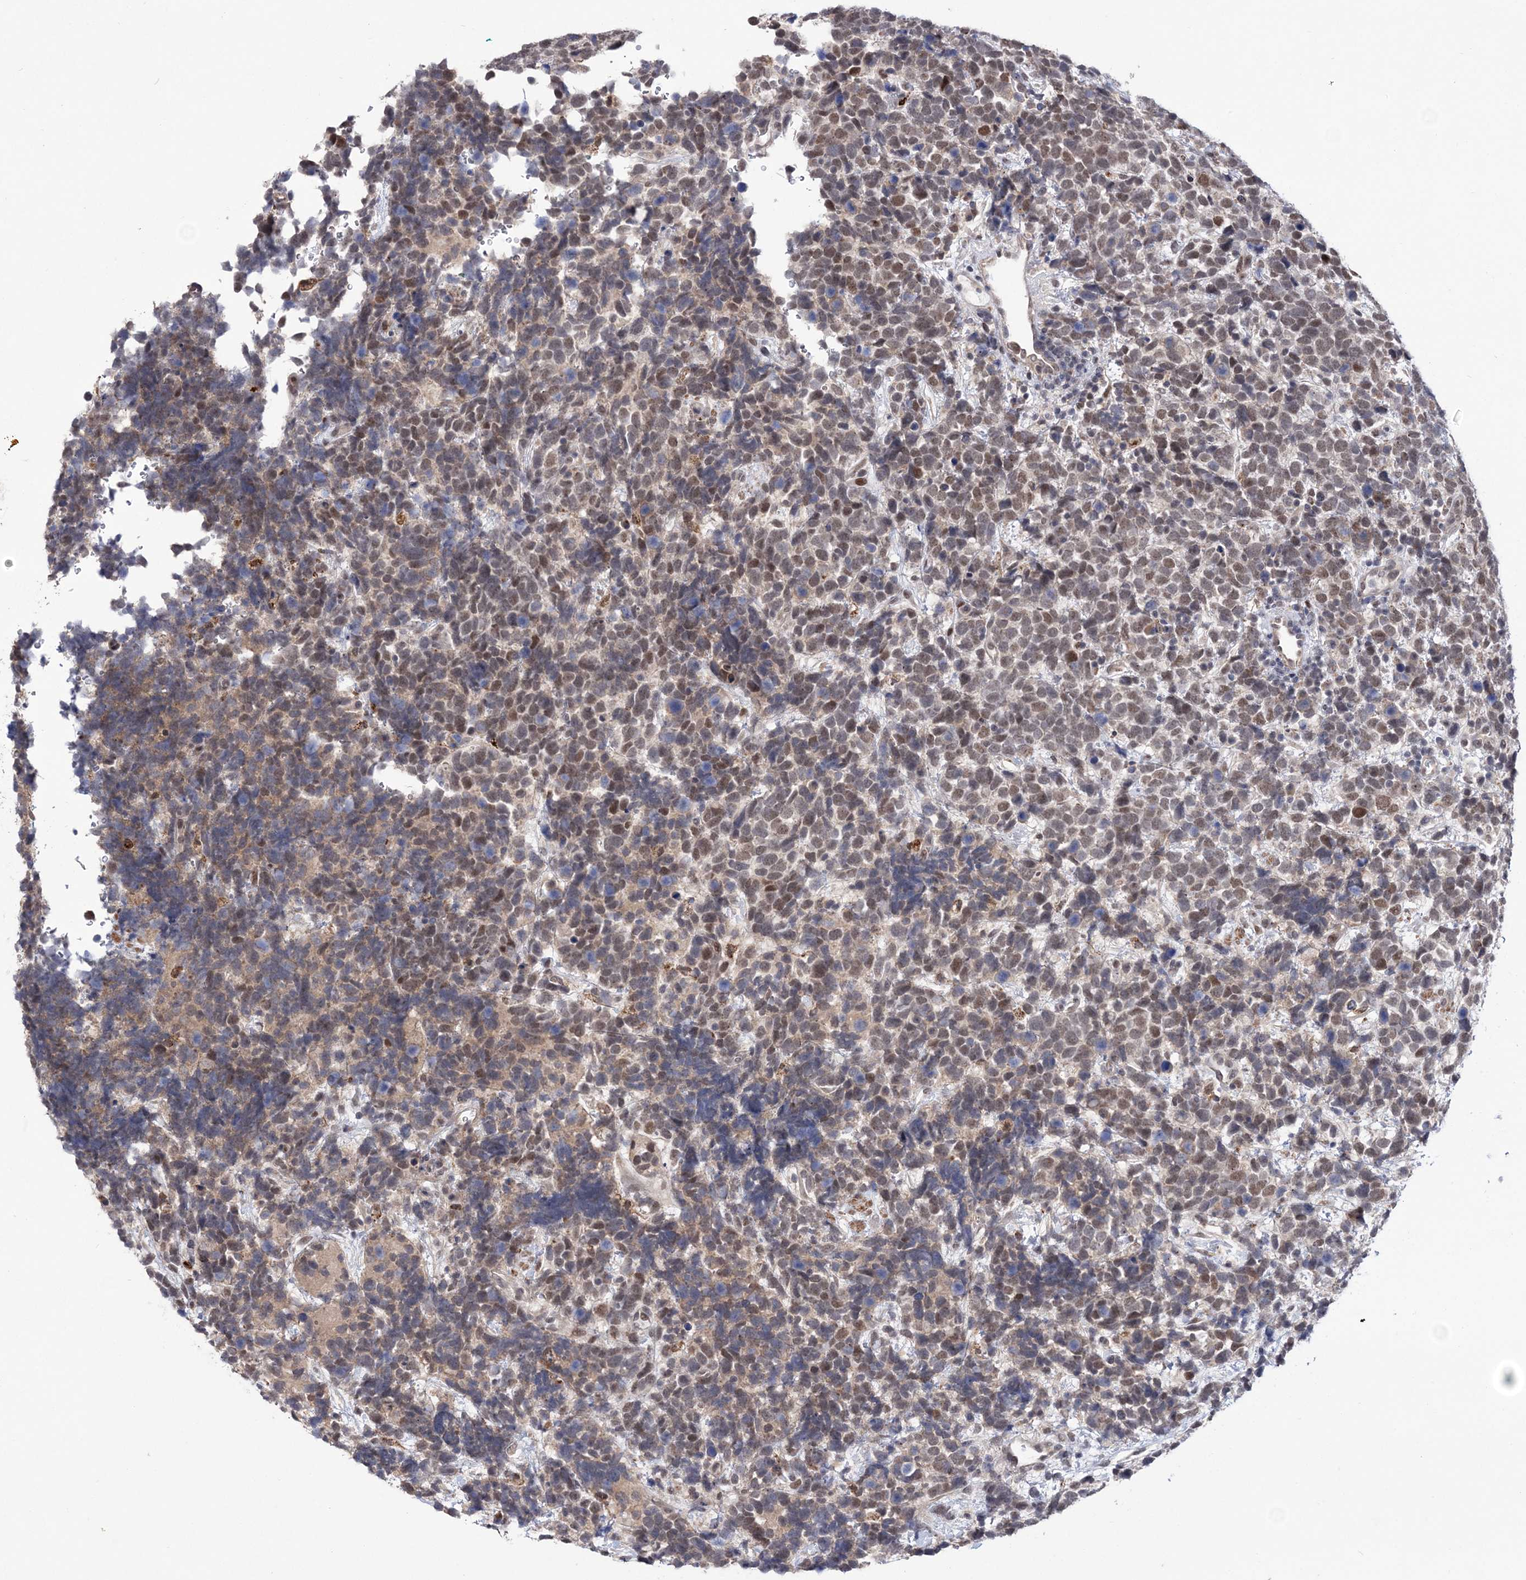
{"staining": {"intensity": "moderate", "quantity": "25%-75%", "location": "nuclear"}, "tissue": "urothelial cancer", "cell_type": "Tumor cells", "image_type": "cancer", "snomed": [{"axis": "morphology", "description": "Urothelial carcinoma, High grade"}, {"axis": "topography", "description": "Urinary bladder"}], "caption": "A brown stain shows moderate nuclear staining of a protein in human urothelial cancer tumor cells.", "gene": "BOD1L1", "patient": {"sex": "female", "age": 82}}